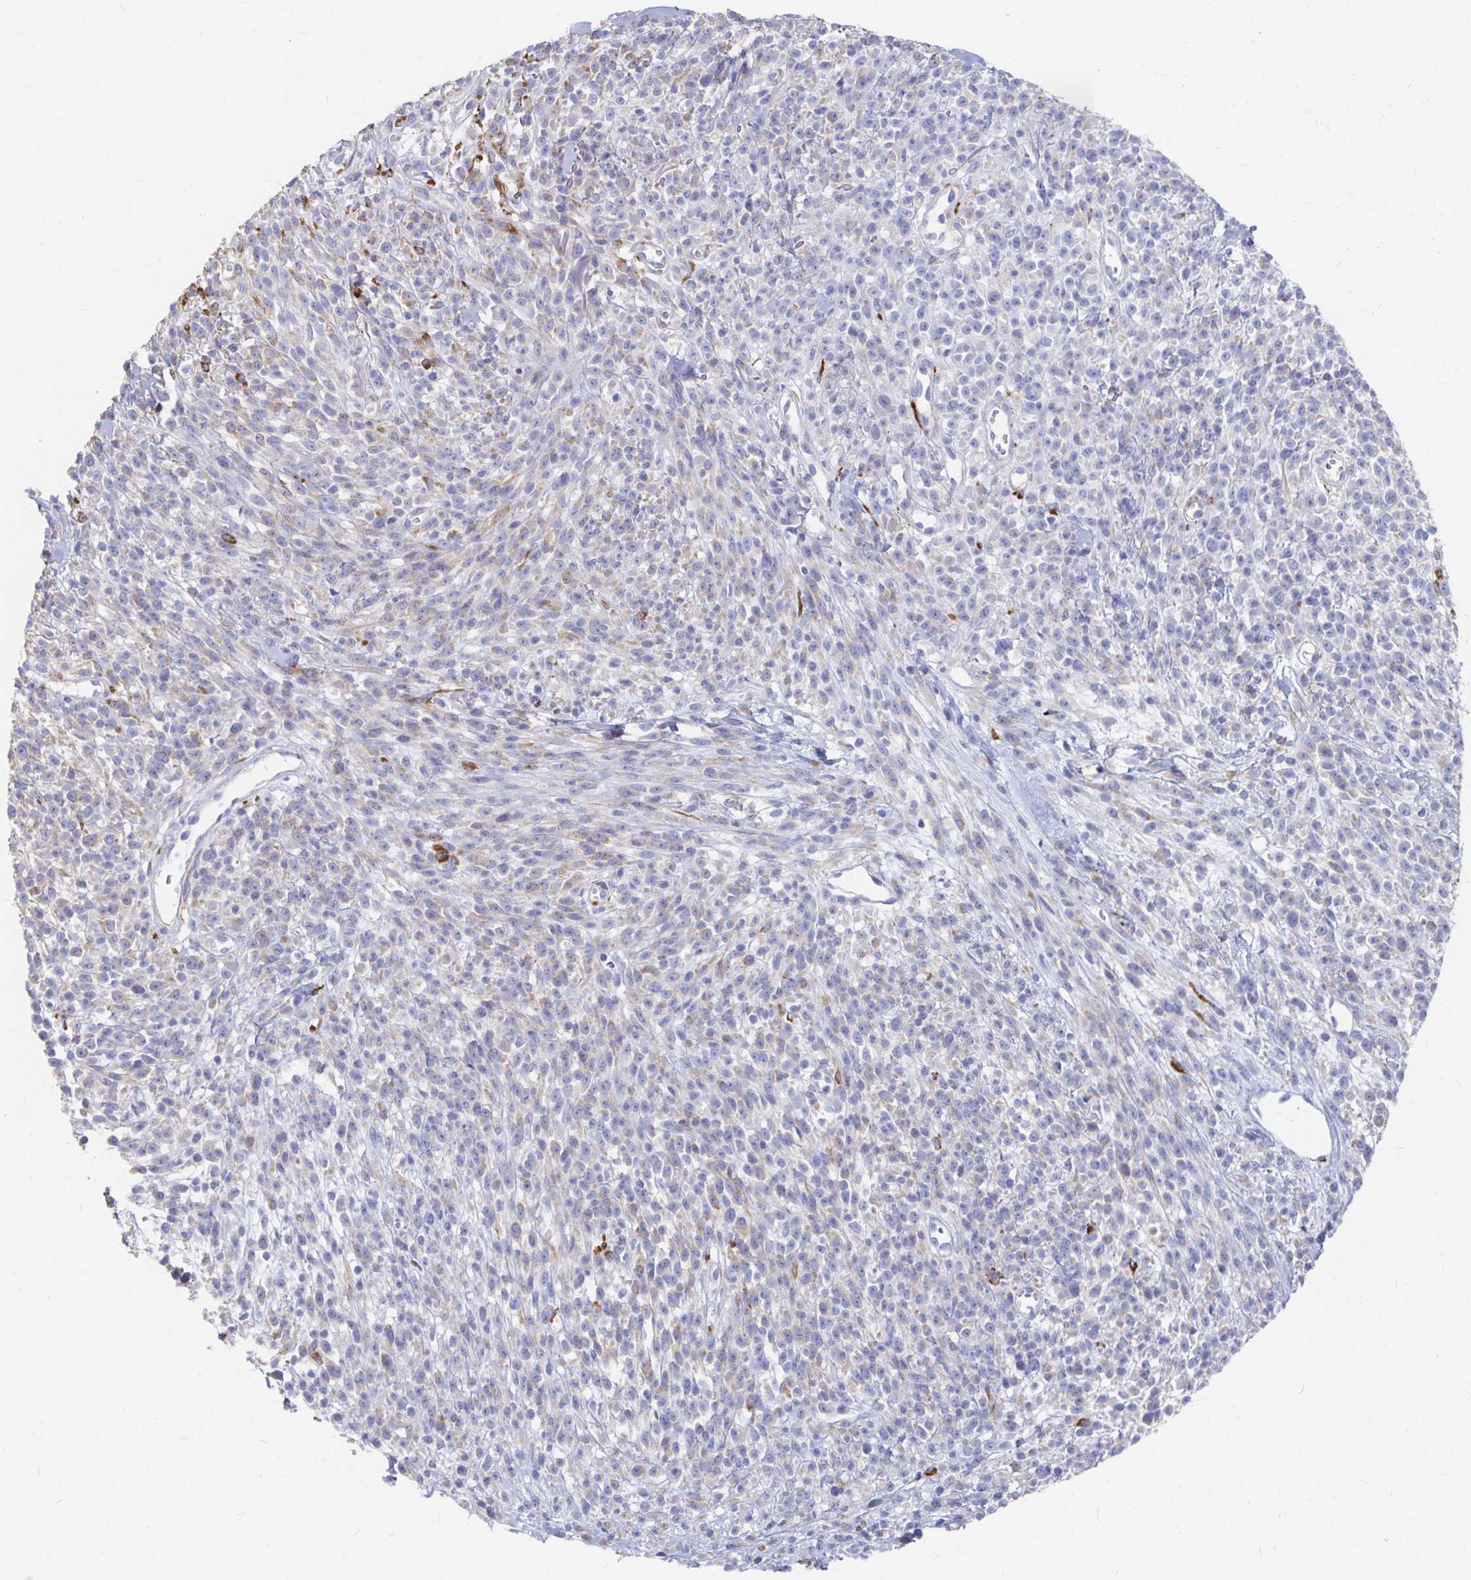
{"staining": {"intensity": "weak", "quantity": "<25%", "location": "cytoplasmic/membranous"}, "tissue": "melanoma", "cell_type": "Tumor cells", "image_type": "cancer", "snomed": [{"axis": "morphology", "description": "Malignant melanoma, NOS"}, {"axis": "topography", "description": "Skin"}, {"axis": "topography", "description": "Skin of trunk"}], "caption": "High magnification brightfield microscopy of malignant melanoma stained with DAB (3,3'-diaminobenzidine) (brown) and counterstained with hematoxylin (blue): tumor cells show no significant expression. (Stains: DAB (3,3'-diaminobenzidine) immunohistochemistry with hematoxylin counter stain, Microscopy: brightfield microscopy at high magnification).", "gene": "LAMC3", "patient": {"sex": "male", "age": 74}}